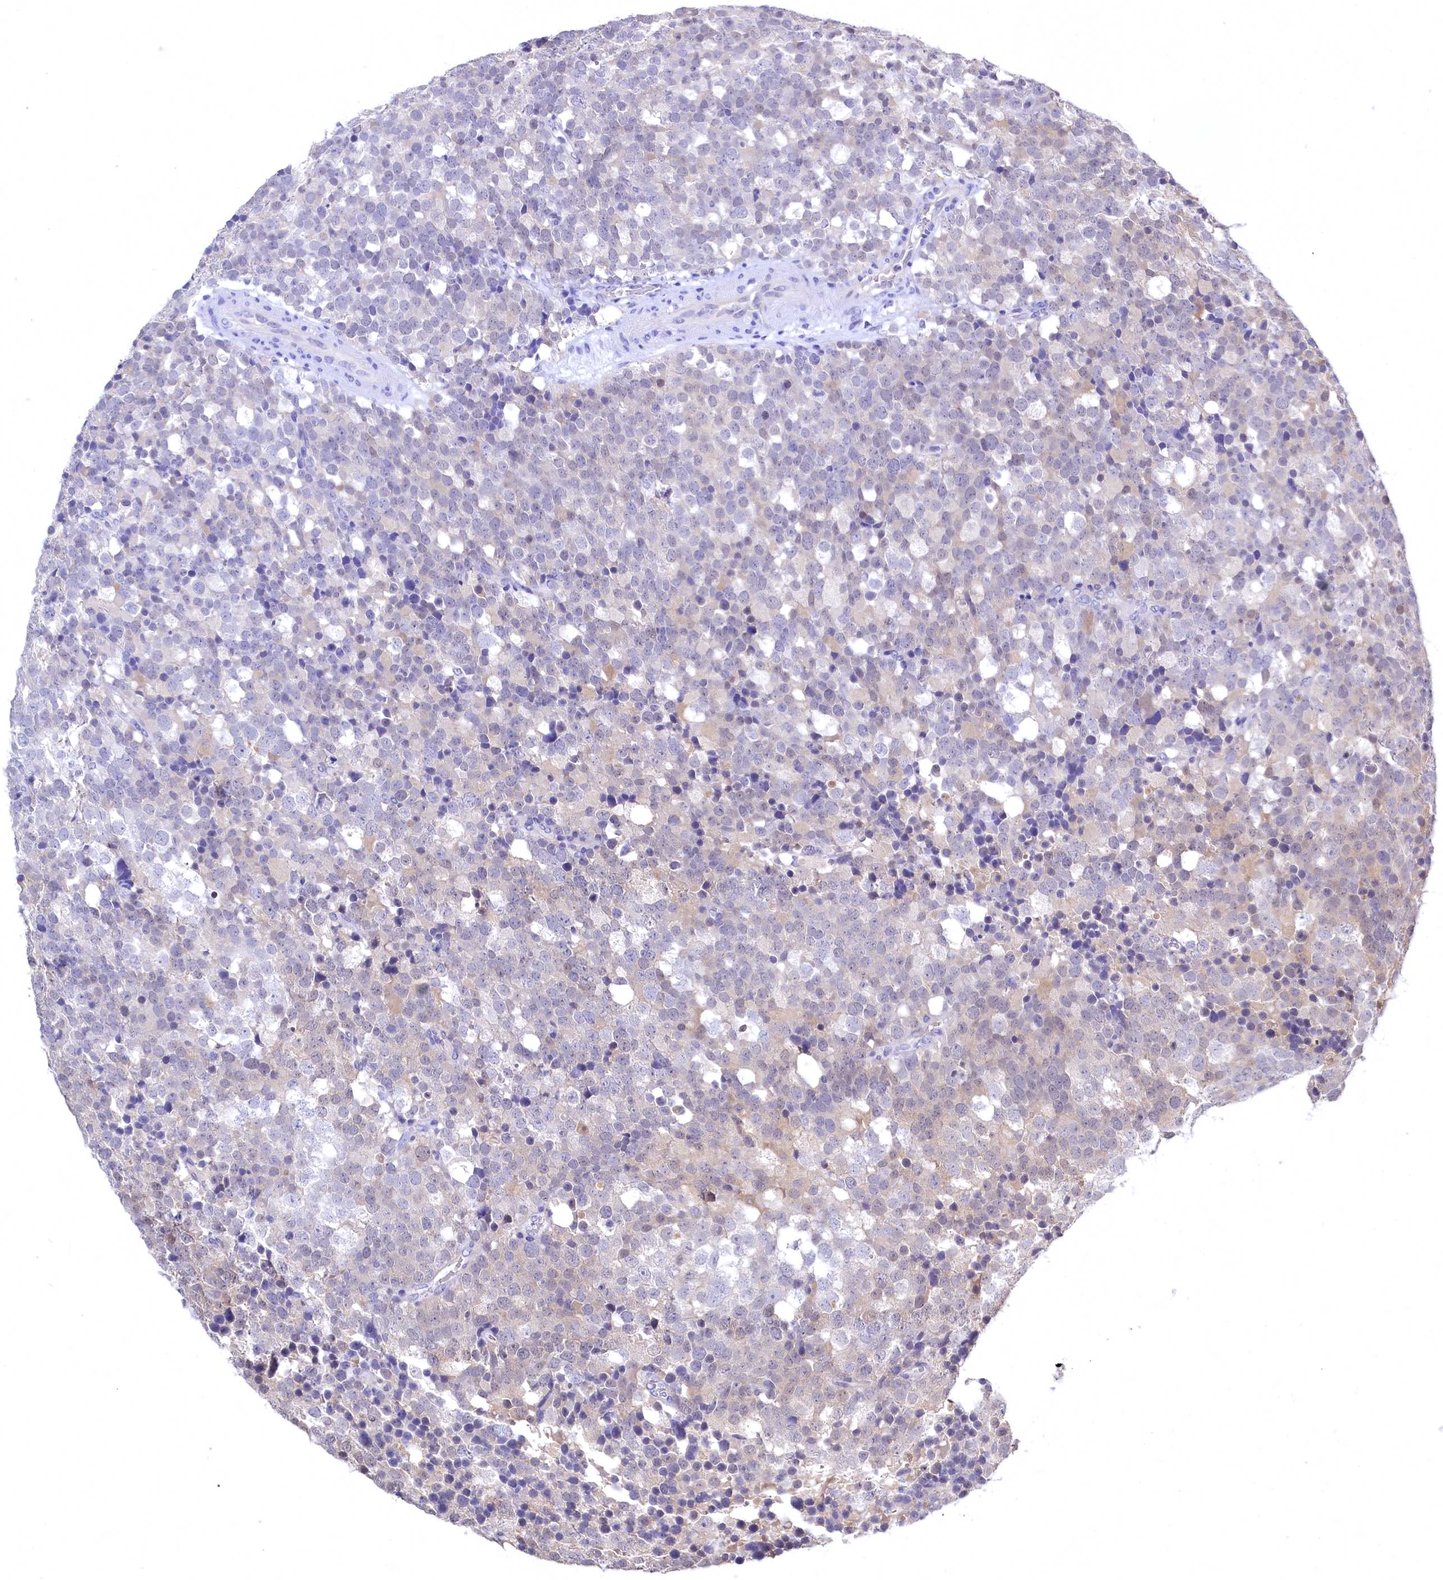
{"staining": {"intensity": "negative", "quantity": "none", "location": "none"}, "tissue": "testis cancer", "cell_type": "Tumor cells", "image_type": "cancer", "snomed": [{"axis": "morphology", "description": "Seminoma, NOS"}, {"axis": "topography", "description": "Testis"}], "caption": "The micrograph demonstrates no significant staining in tumor cells of seminoma (testis). (DAB IHC visualized using brightfield microscopy, high magnification).", "gene": "C11orf54", "patient": {"sex": "male", "age": 71}}